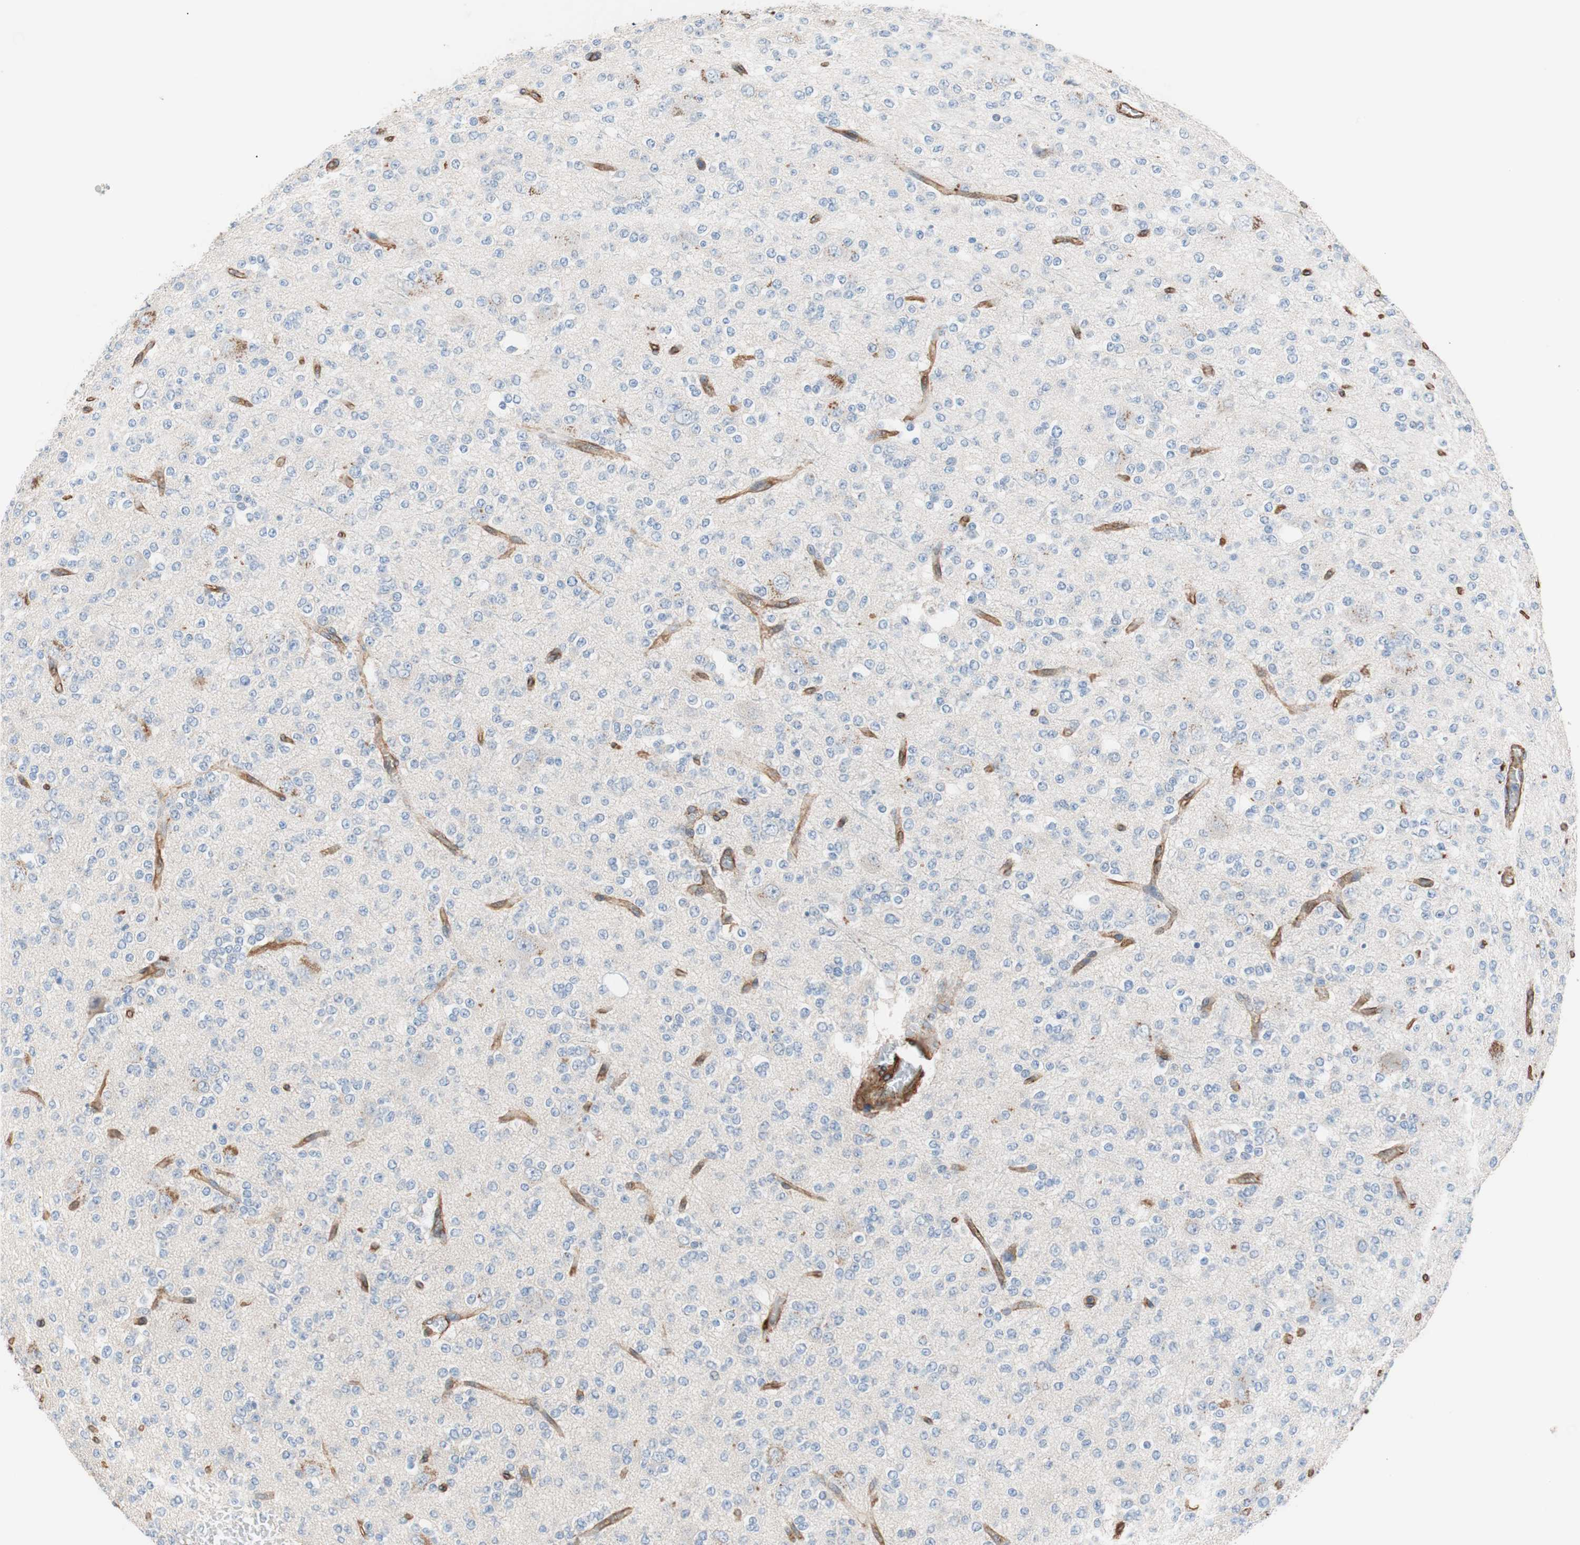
{"staining": {"intensity": "negative", "quantity": "none", "location": "none"}, "tissue": "glioma", "cell_type": "Tumor cells", "image_type": "cancer", "snomed": [{"axis": "morphology", "description": "Glioma, malignant, Low grade"}, {"axis": "topography", "description": "Brain"}], "caption": "High magnification brightfield microscopy of glioma stained with DAB (brown) and counterstained with hematoxylin (blue): tumor cells show no significant positivity.", "gene": "SPINT1", "patient": {"sex": "male", "age": 38}}